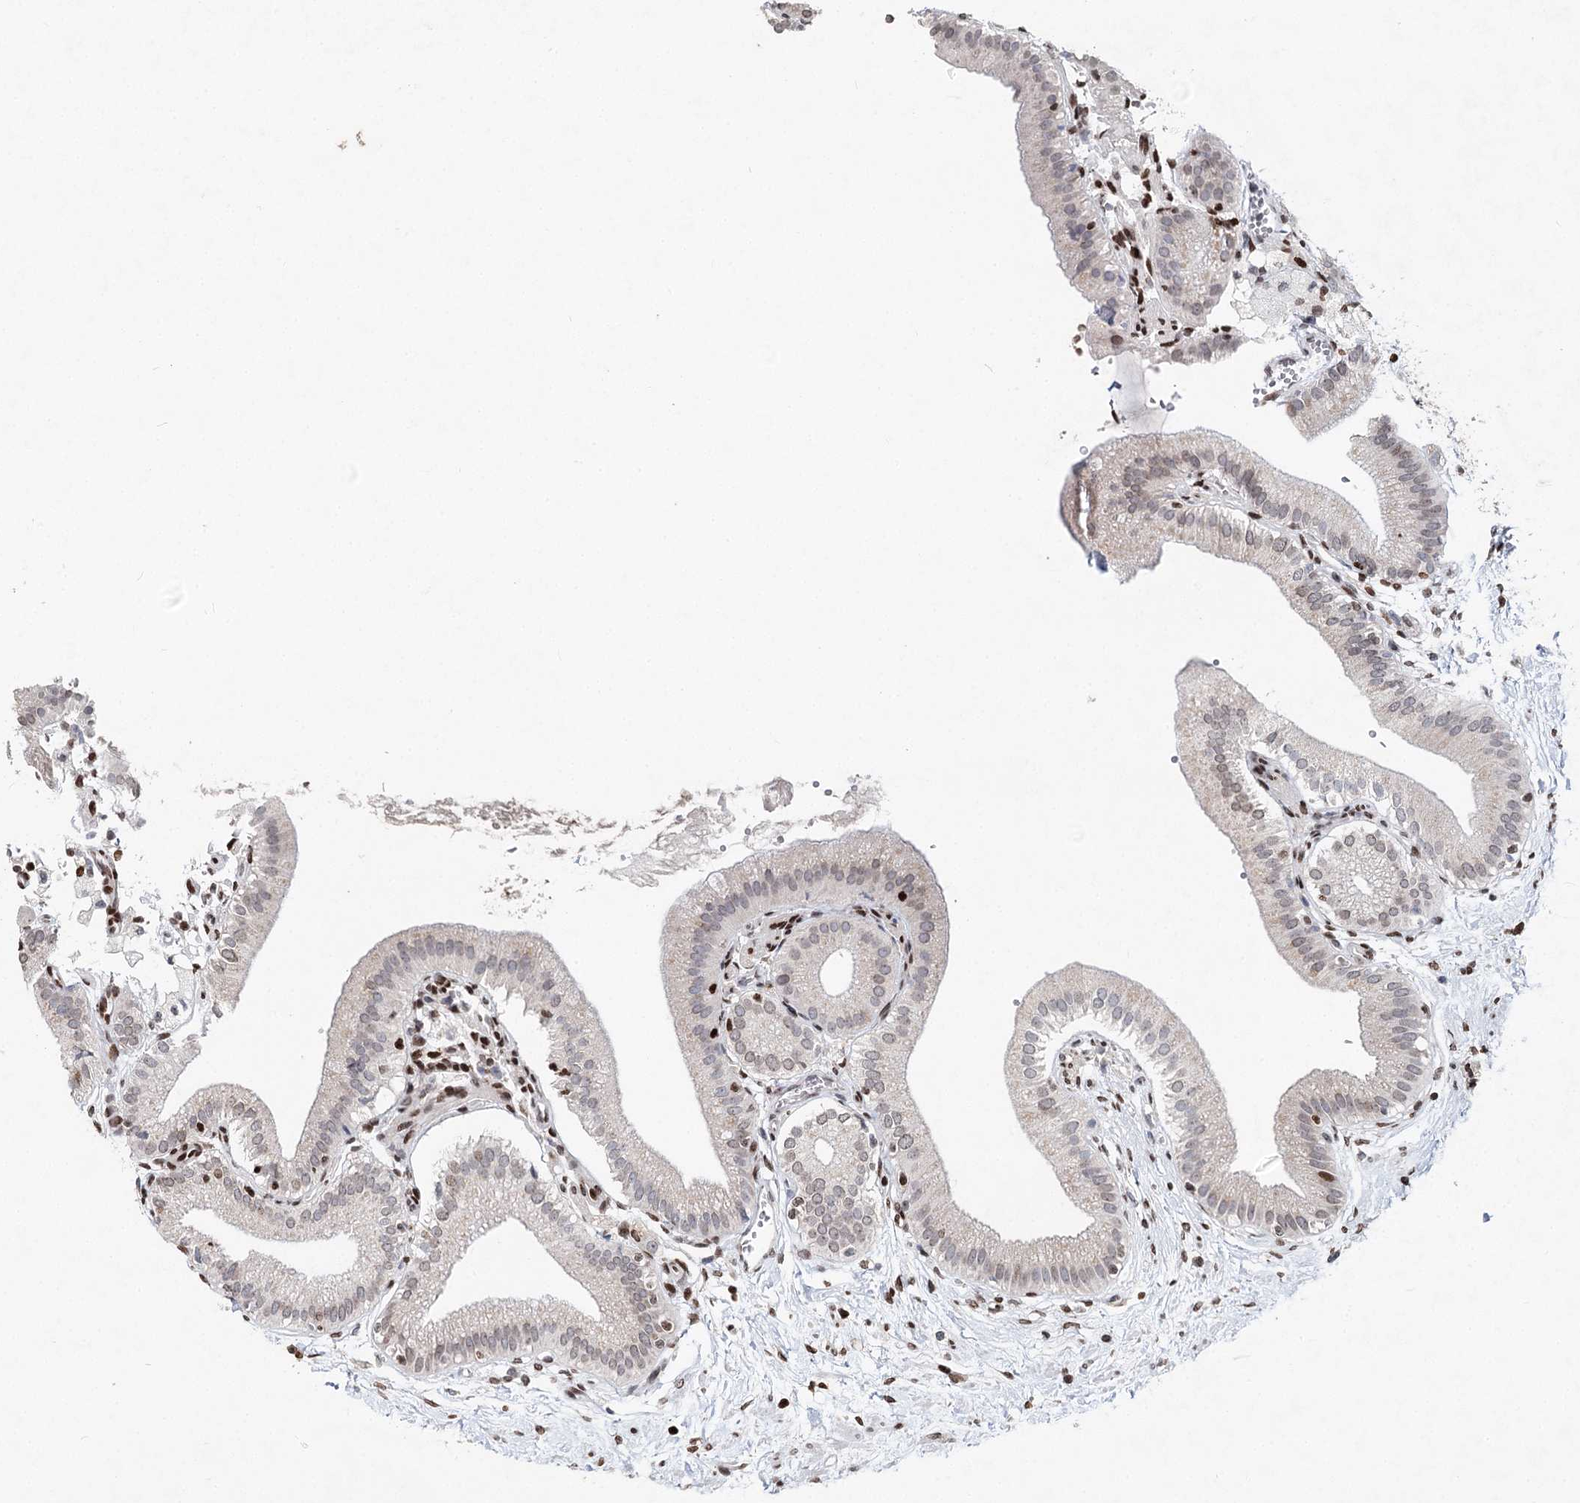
{"staining": {"intensity": "moderate", "quantity": "25%-75%", "location": "nuclear"}, "tissue": "gallbladder", "cell_type": "Glandular cells", "image_type": "normal", "snomed": [{"axis": "morphology", "description": "Normal tissue, NOS"}, {"axis": "topography", "description": "Gallbladder"}], "caption": "Gallbladder was stained to show a protein in brown. There is medium levels of moderate nuclear staining in about 25%-75% of glandular cells. The staining was performed using DAB to visualize the protein expression in brown, while the nuclei were stained in blue with hematoxylin (Magnification: 20x).", "gene": "FRMD4A", "patient": {"sex": "male", "age": 55}}